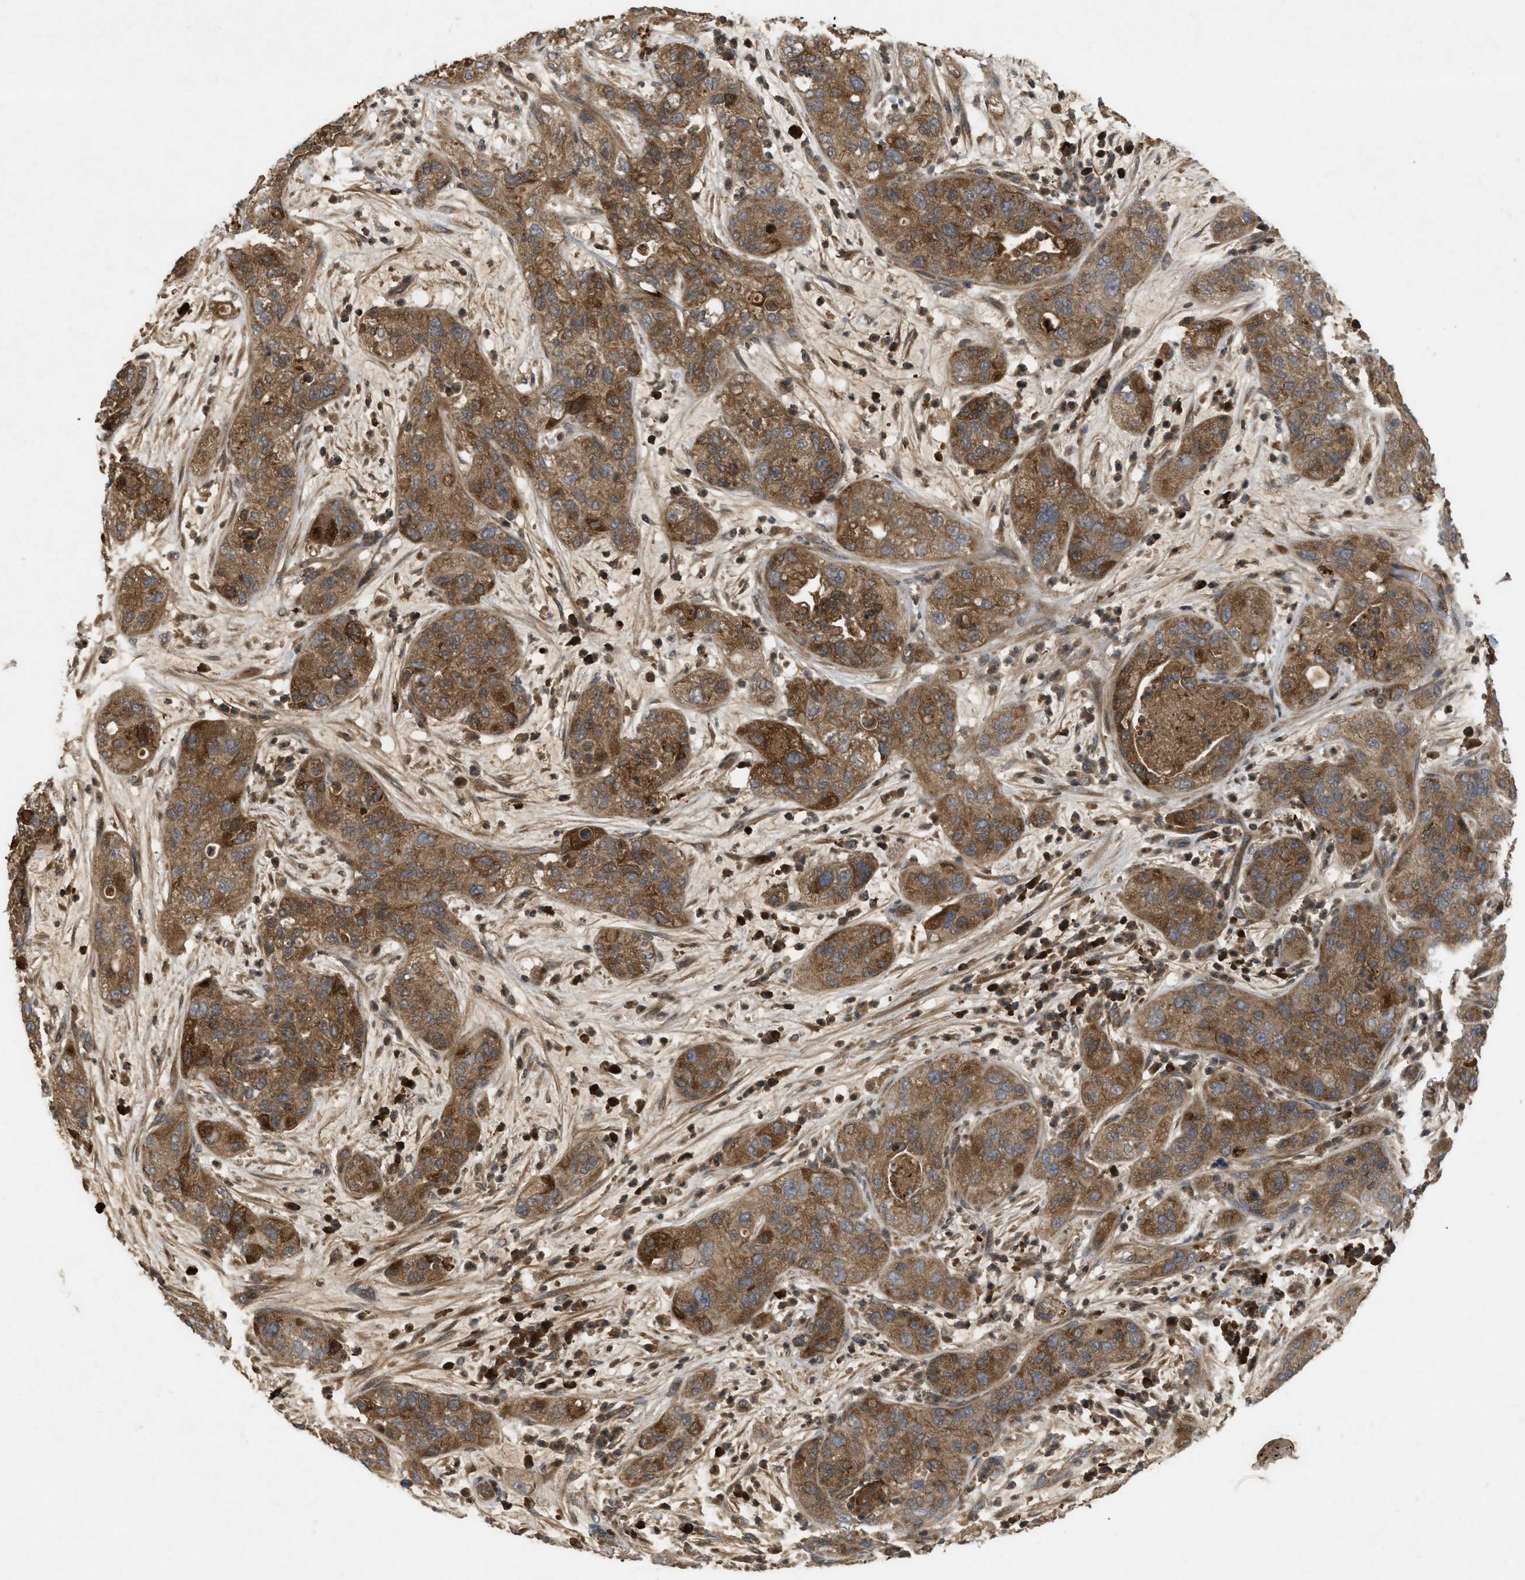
{"staining": {"intensity": "moderate", "quantity": ">75%", "location": "cytoplasmic/membranous"}, "tissue": "pancreatic cancer", "cell_type": "Tumor cells", "image_type": "cancer", "snomed": [{"axis": "morphology", "description": "Adenocarcinoma, NOS"}, {"axis": "topography", "description": "Pancreas"}], "caption": "Tumor cells exhibit medium levels of moderate cytoplasmic/membranous positivity in approximately >75% of cells in pancreatic cancer (adenocarcinoma).", "gene": "RAB2A", "patient": {"sex": "female", "age": 78}}